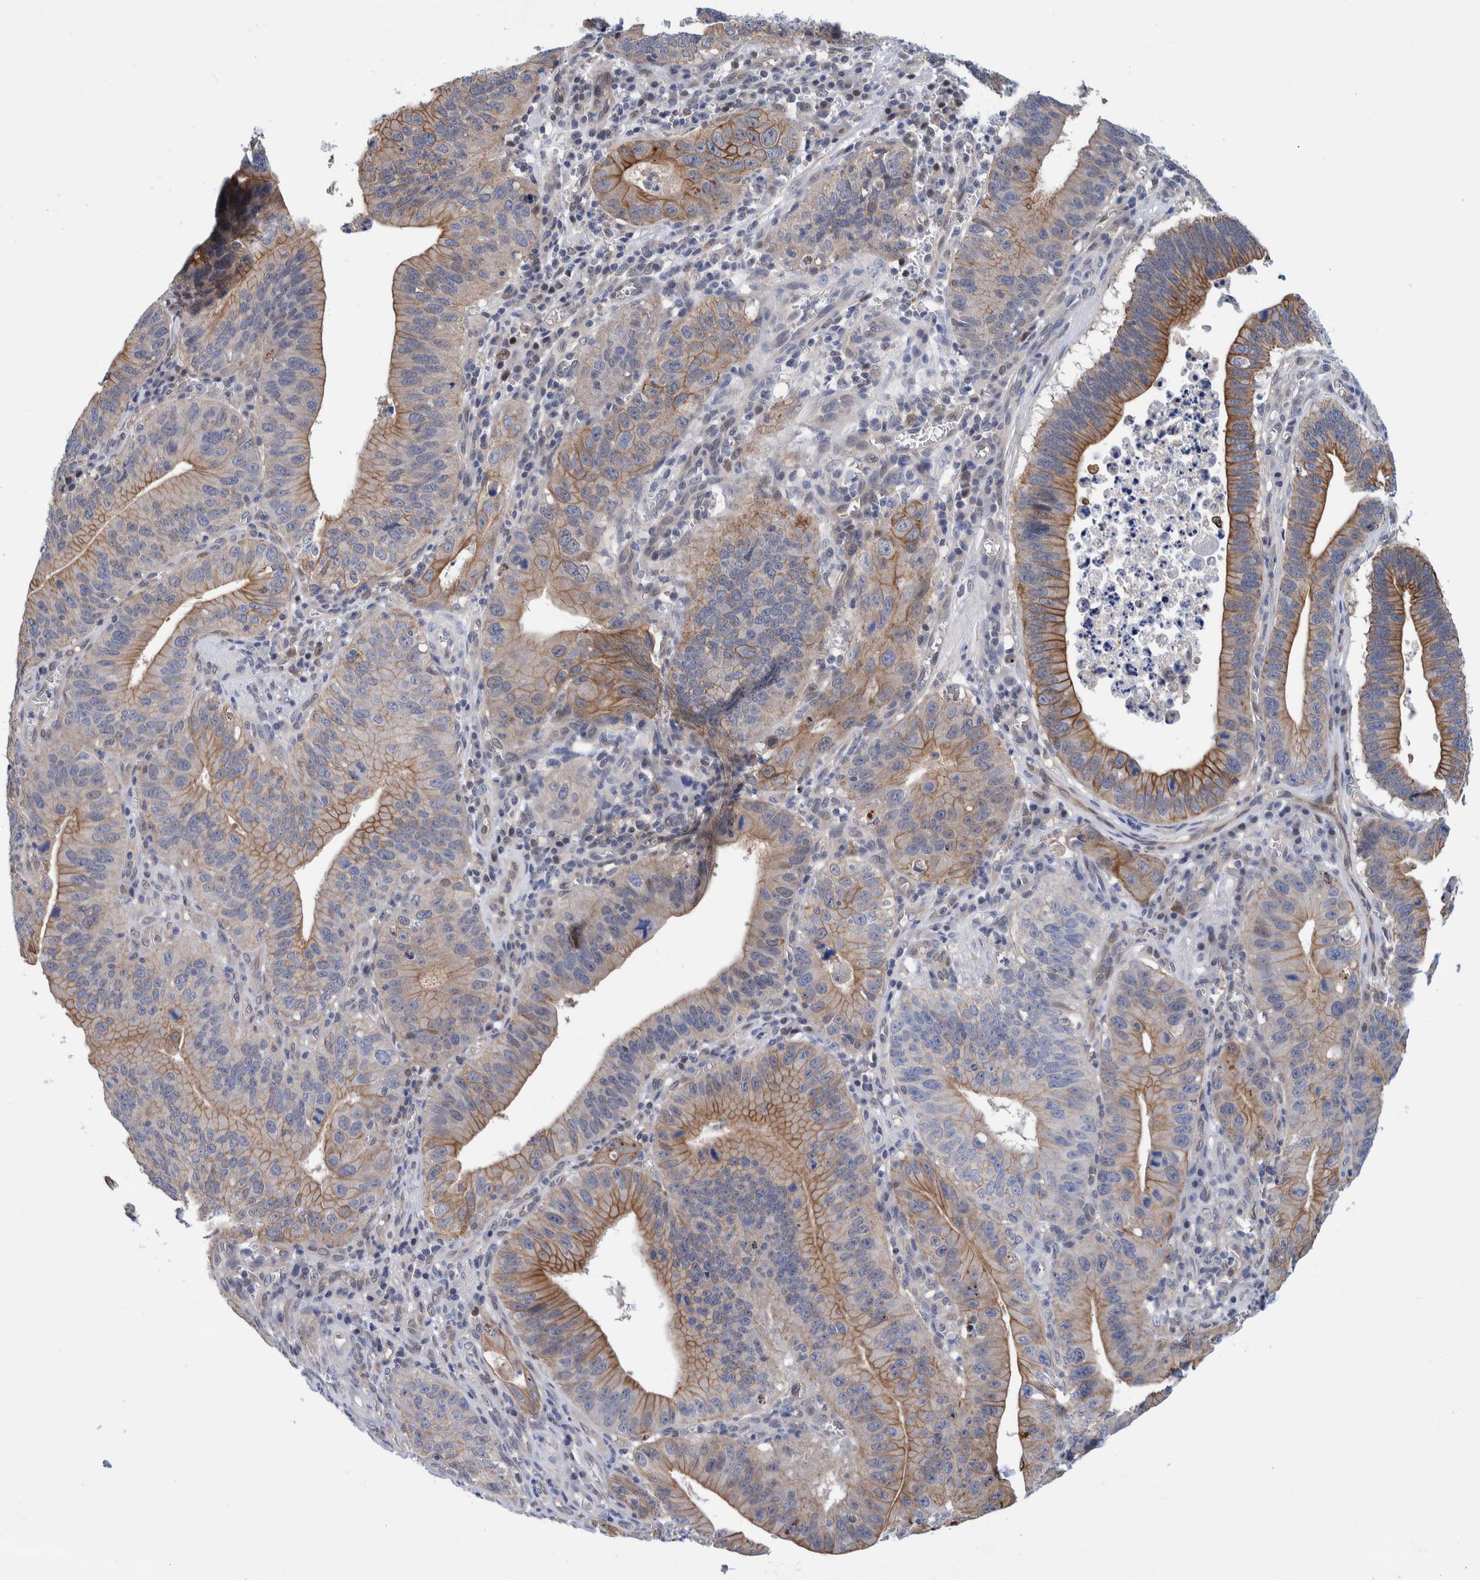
{"staining": {"intensity": "moderate", "quantity": ">75%", "location": "cytoplasmic/membranous"}, "tissue": "stomach cancer", "cell_type": "Tumor cells", "image_type": "cancer", "snomed": [{"axis": "morphology", "description": "Adenocarcinoma, NOS"}, {"axis": "topography", "description": "Stomach"}, {"axis": "topography", "description": "Gastric cardia"}], "caption": "This is a histology image of immunohistochemistry staining of stomach adenocarcinoma, which shows moderate staining in the cytoplasmic/membranous of tumor cells.", "gene": "PFAS", "patient": {"sex": "male", "age": 59}}